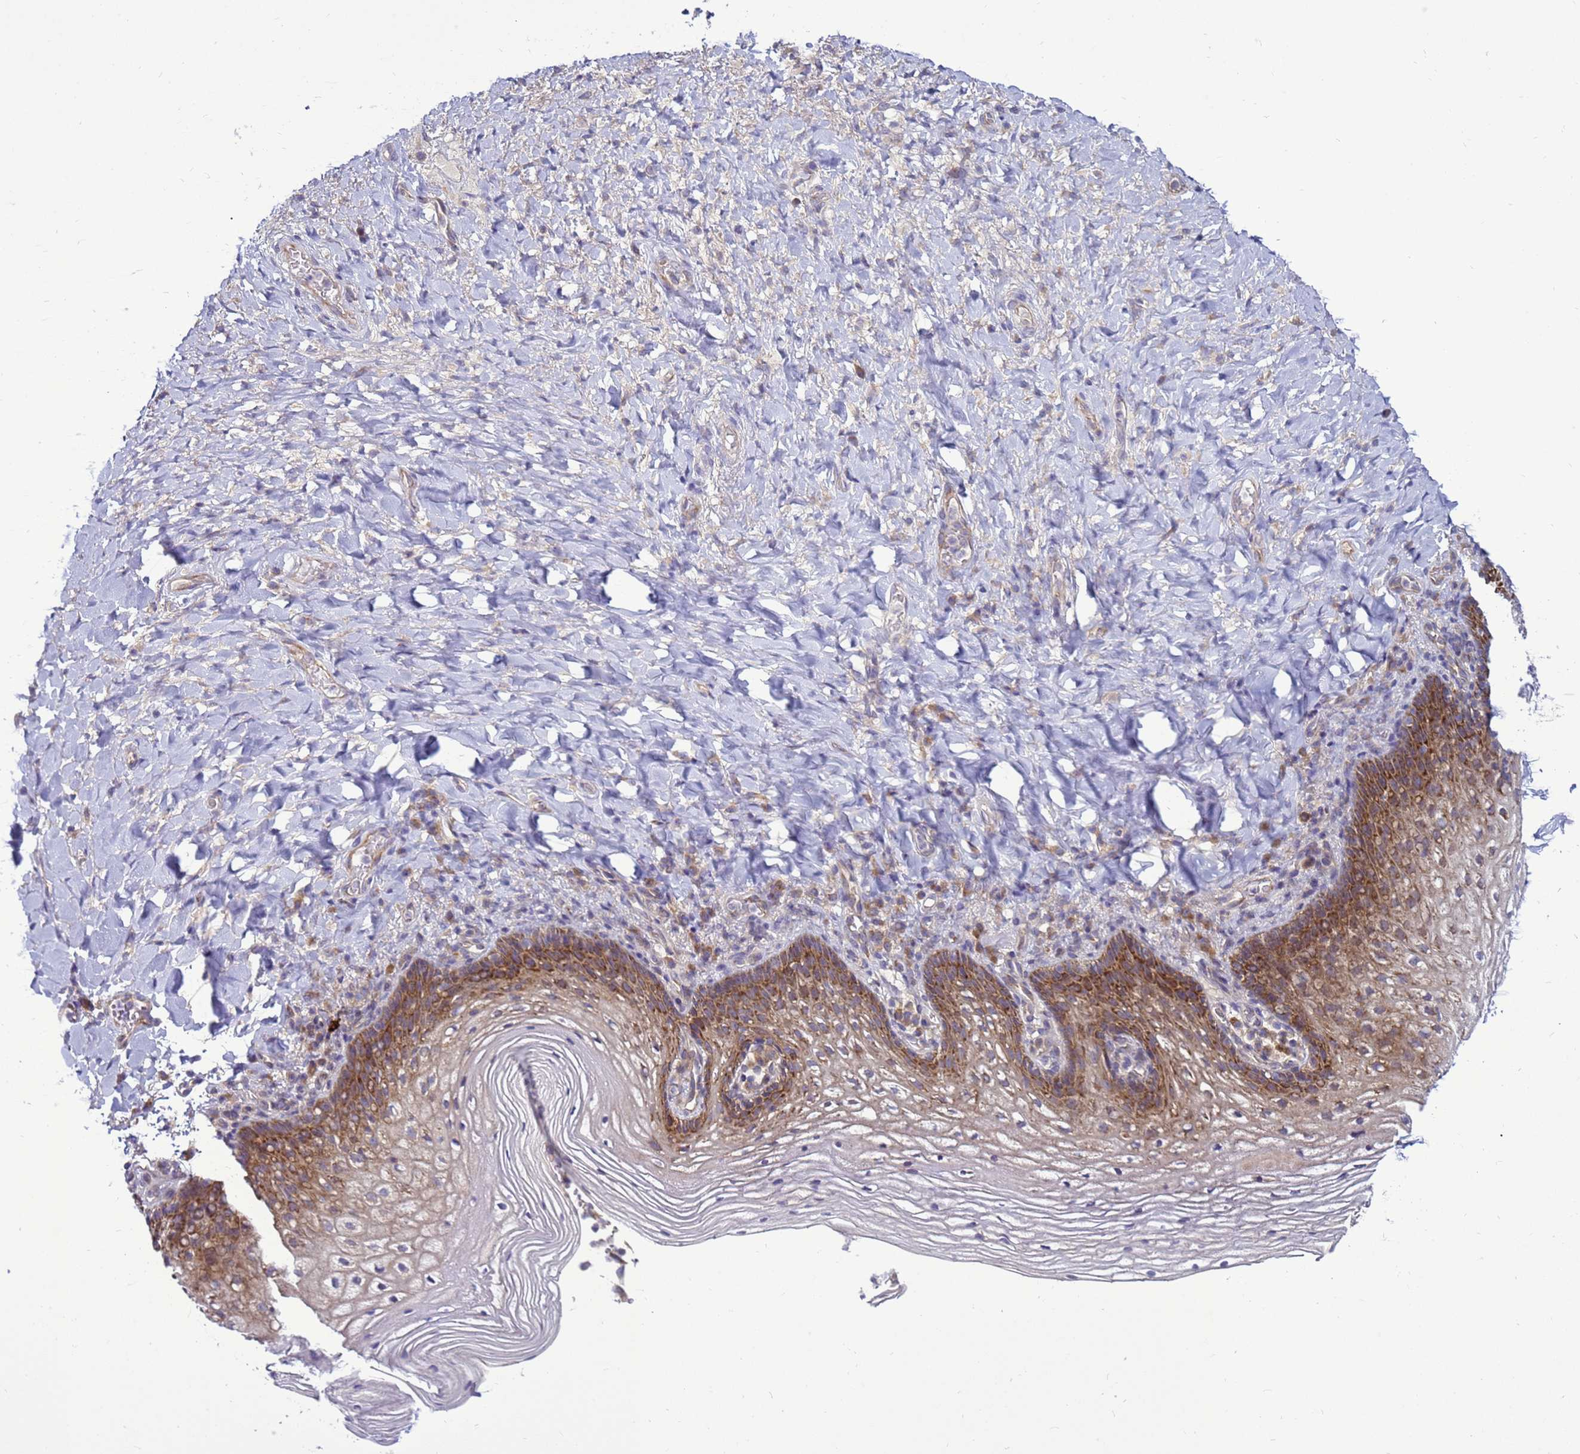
{"staining": {"intensity": "moderate", "quantity": "25%-75%", "location": "cytoplasmic/membranous"}, "tissue": "vagina", "cell_type": "Squamous epithelial cells", "image_type": "normal", "snomed": [{"axis": "morphology", "description": "Normal tissue, NOS"}, {"axis": "topography", "description": "Vagina"}], "caption": "Immunohistochemical staining of benign vagina exhibits 25%-75% levels of moderate cytoplasmic/membranous protein positivity in approximately 25%-75% of squamous epithelial cells. (IHC, brightfield microscopy, high magnification).", "gene": "MON1B", "patient": {"sex": "female", "age": 60}}